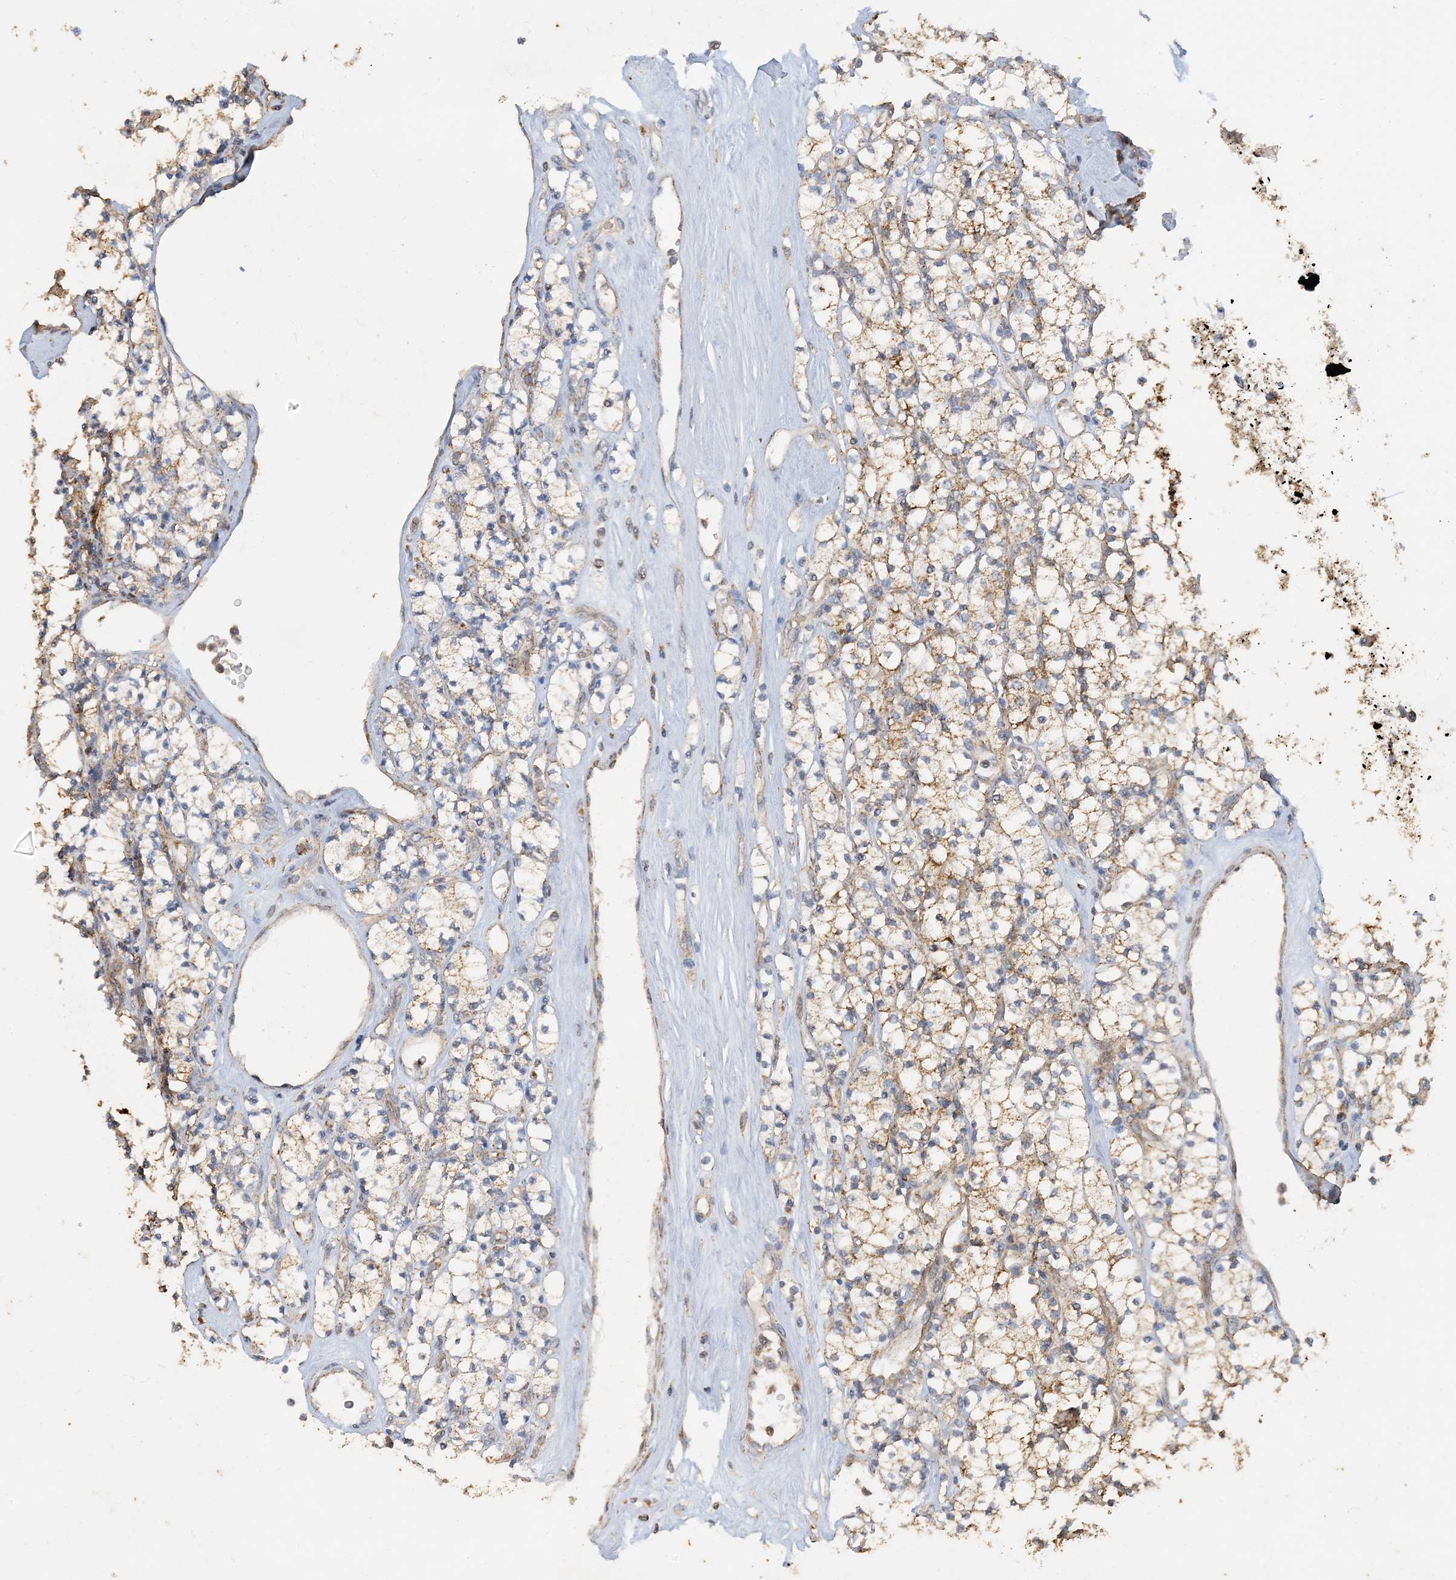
{"staining": {"intensity": "moderate", "quantity": ">75%", "location": "cytoplasmic/membranous"}, "tissue": "renal cancer", "cell_type": "Tumor cells", "image_type": "cancer", "snomed": [{"axis": "morphology", "description": "Adenocarcinoma, NOS"}, {"axis": "topography", "description": "Kidney"}], "caption": "Moderate cytoplasmic/membranous staining is identified in approximately >75% of tumor cells in adenocarcinoma (renal).", "gene": "SFMBT2", "patient": {"sex": "male", "age": 77}}